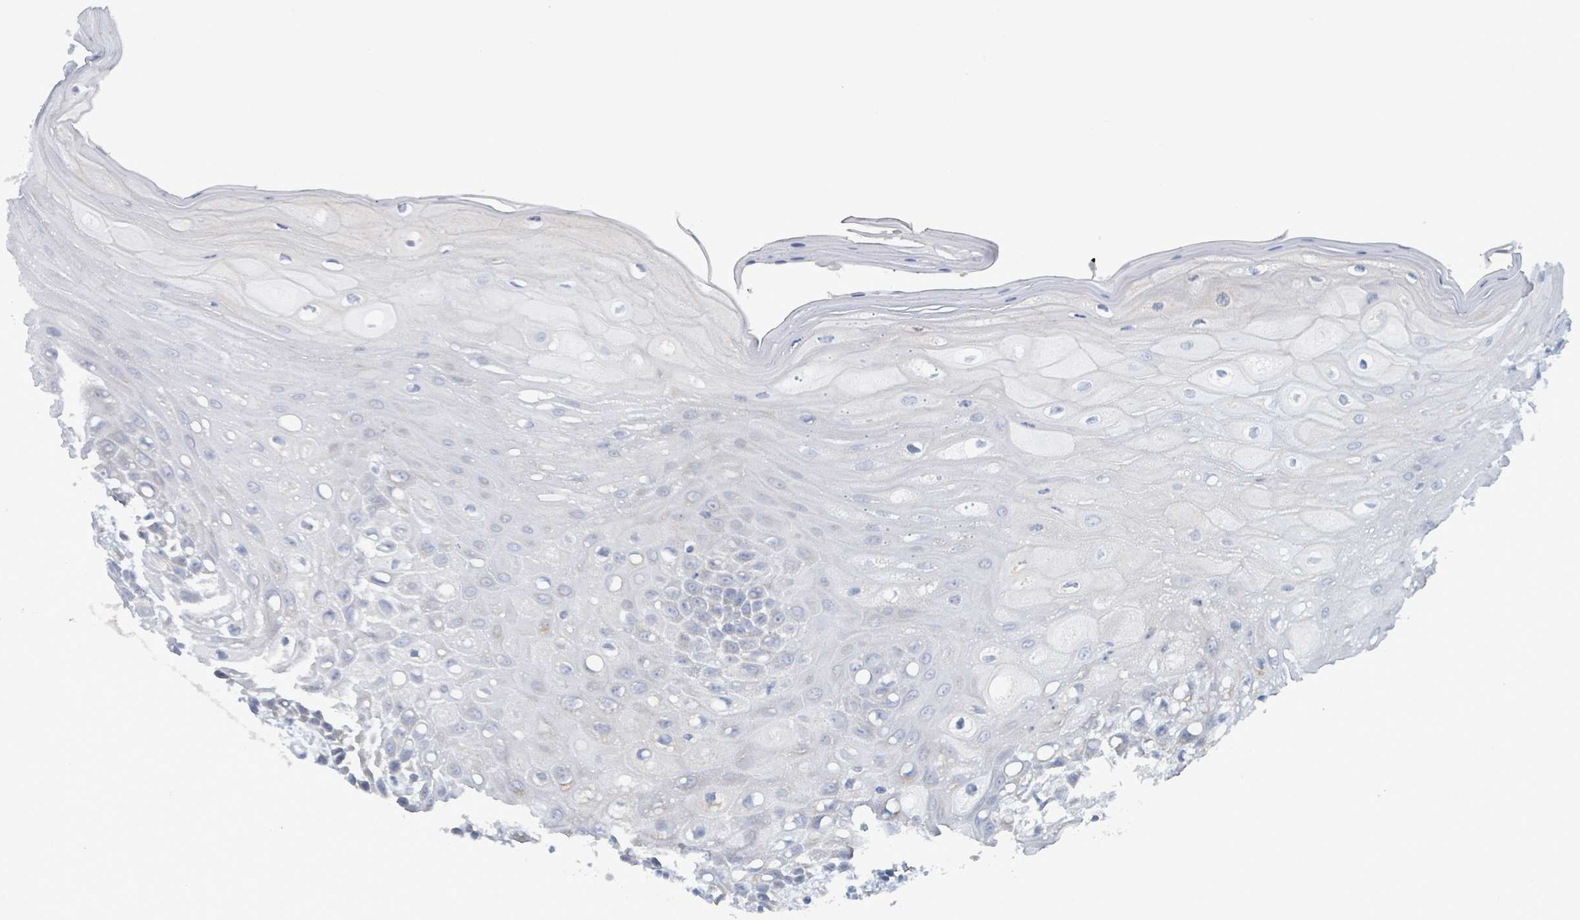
{"staining": {"intensity": "negative", "quantity": "none", "location": "none"}, "tissue": "oral mucosa", "cell_type": "Squamous epithelial cells", "image_type": "normal", "snomed": [{"axis": "morphology", "description": "Normal tissue, NOS"}, {"axis": "topography", "description": "Oral tissue"}, {"axis": "topography", "description": "Tounge, NOS"}], "caption": "High power microscopy micrograph of an IHC micrograph of normal oral mucosa, revealing no significant staining in squamous epithelial cells.", "gene": "AKR1C4", "patient": {"sex": "female", "age": 59}}